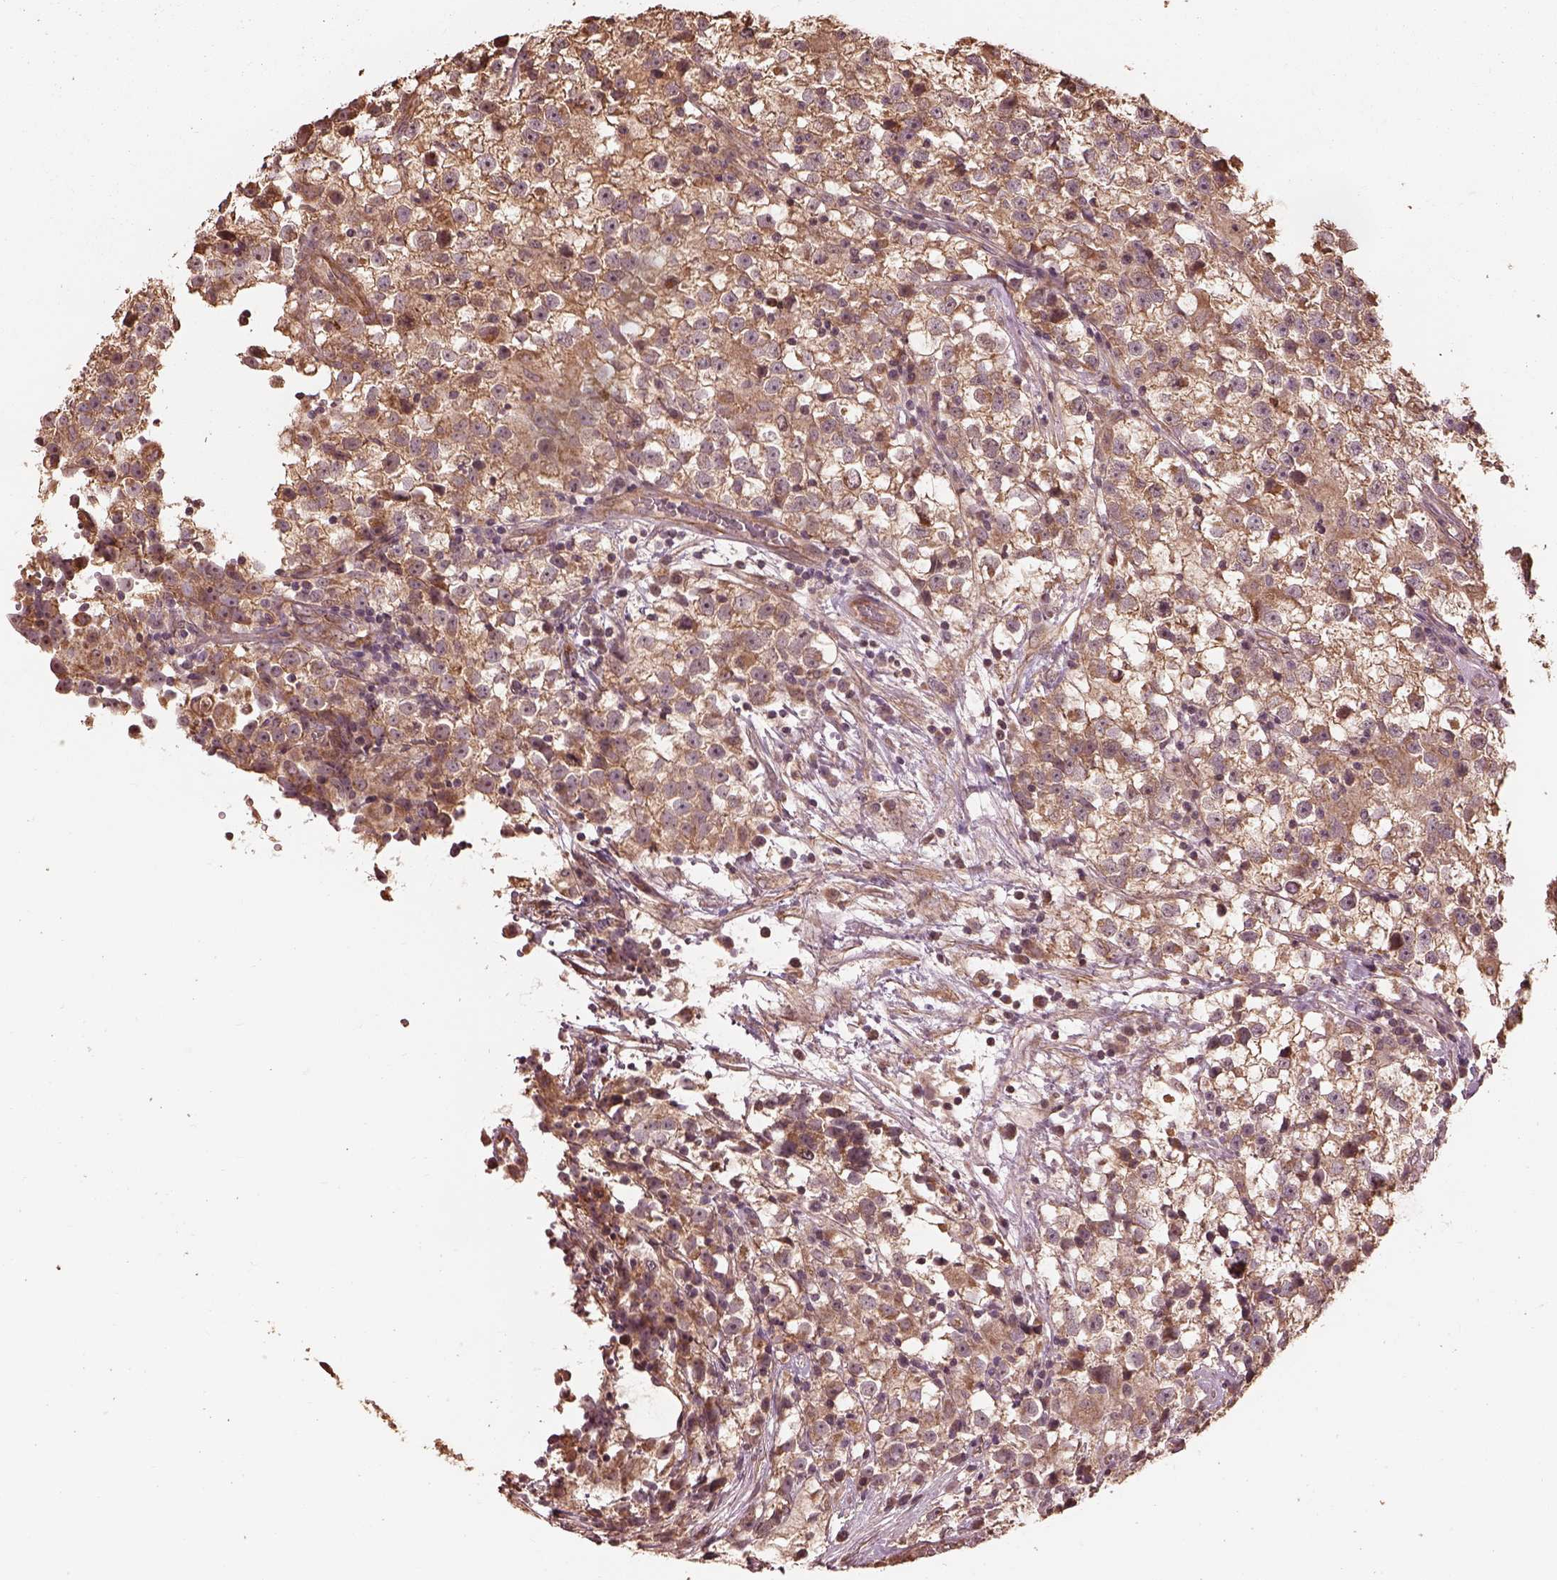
{"staining": {"intensity": "moderate", "quantity": ">75%", "location": "cytoplasmic/membranous"}, "tissue": "testis cancer", "cell_type": "Tumor cells", "image_type": "cancer", "snomed": [{"axis": "morphology", "description": "Seminoma, NOS"}, {"axis": "topography", "description": "Testis"}], "caption": "Approximately >75% of tumor cells in human testis seminoma exhibit moderate cytoplasmic/membranous protein expression as visualized by brown immunohistochemical staining.", "gene": "METTL4", "patient": {"sex": "male", "age": 31}}